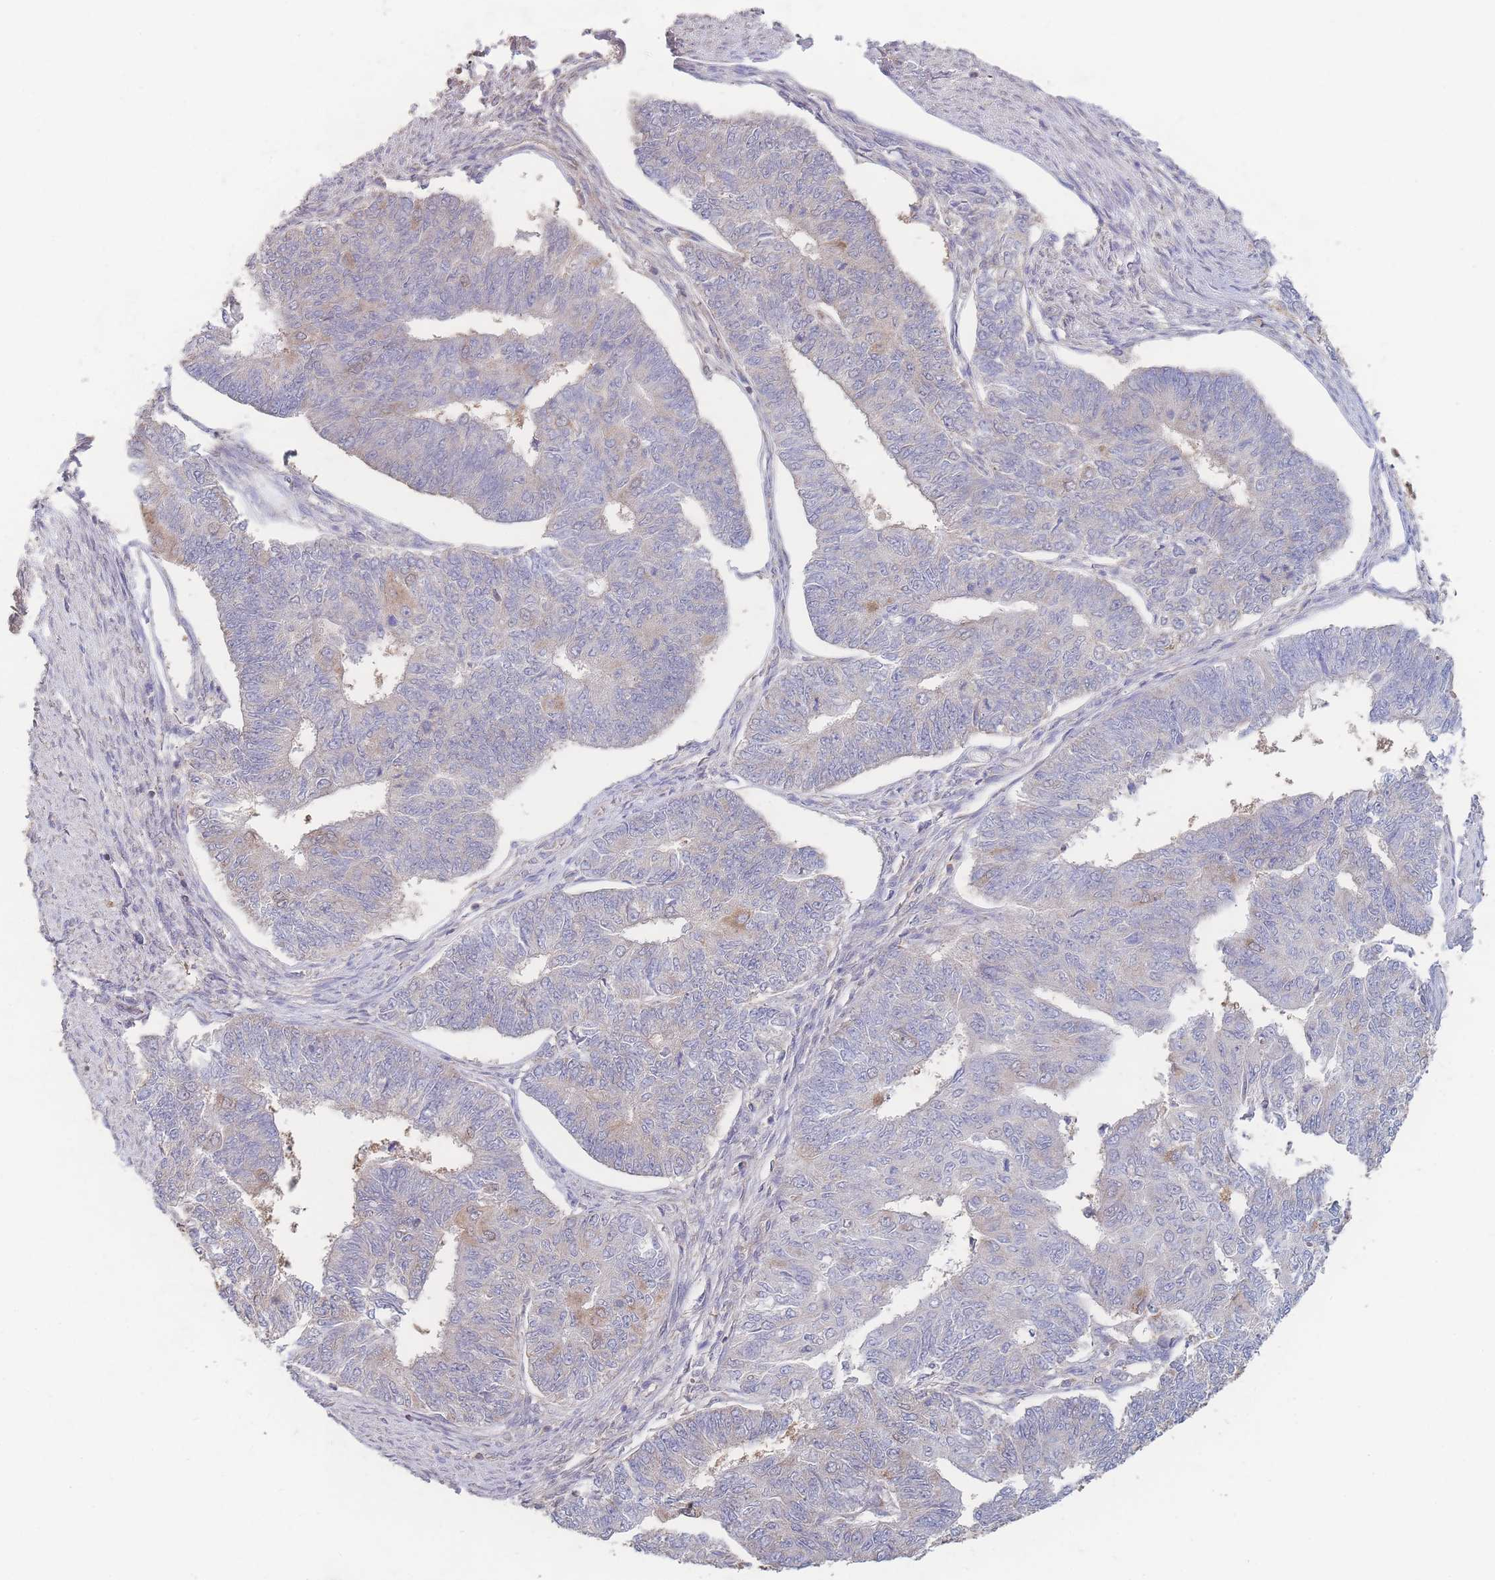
{"staining": {"intensity": "moderate", "quantity": "<25%", "location": "cytoplasmic/membranous"}, "tissue": "endometrial cancer", "cell_type": "Tumor cells", "image_type": "cancer", "snomed": [{"axis": "morphology", "description": "Adenocarcinoma, NOS"}, {"axis": "topography", "description": "Endometrium"}], "caption": "Brown immunohistochemical staining in adenocarcinoma (endometrial) reveals moderate cytoplasmic/membranous expression in about <25% of tumor cells.", "gene": "GIPR", "patient": {"sex": "female", "age": 32}}